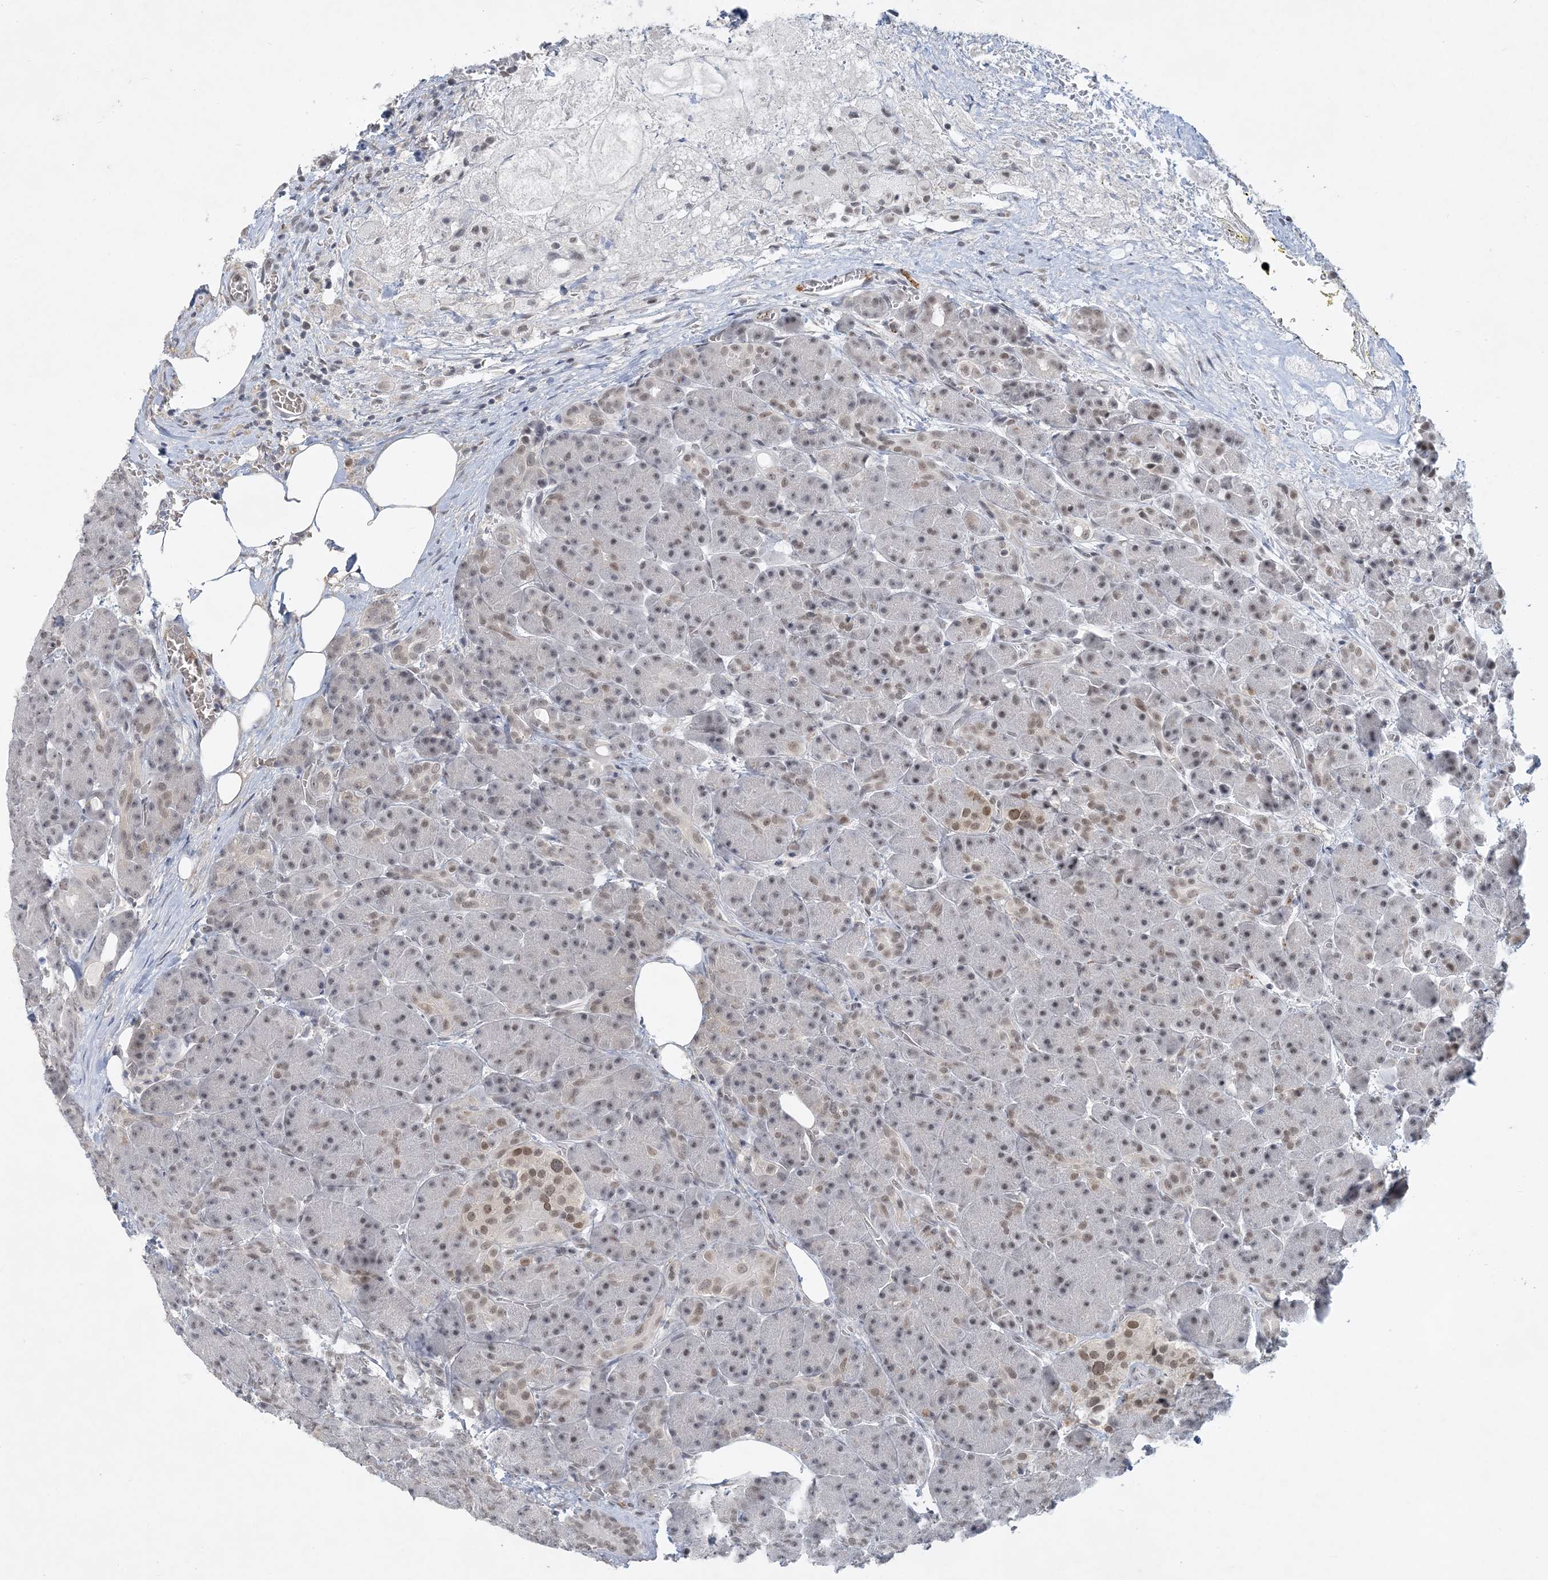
{"staining": {"intensity": "weak", "quantity": "25%-75%", "location": "nuclear"}, "tissue": "pancreas", "cell_type": "Exocrine glandular cells", "image_type": "normal", "snomed": [{"axis": "morphology", "description": "Normal tissue, NOS"}, {"axis": "topography", "description": "Pancreas"}], "caption": "Immunohistochemistry (IHC) (DAB (3,3'-diaminobenzidine)) staining of normal pancreas reveals weak nuclear protein staining in about 25%-75% of exocrine glandular cells. Nuclei are stained in blue.", "gene": "KMT2D", "patient": {"sex": "male", "age": 63}}